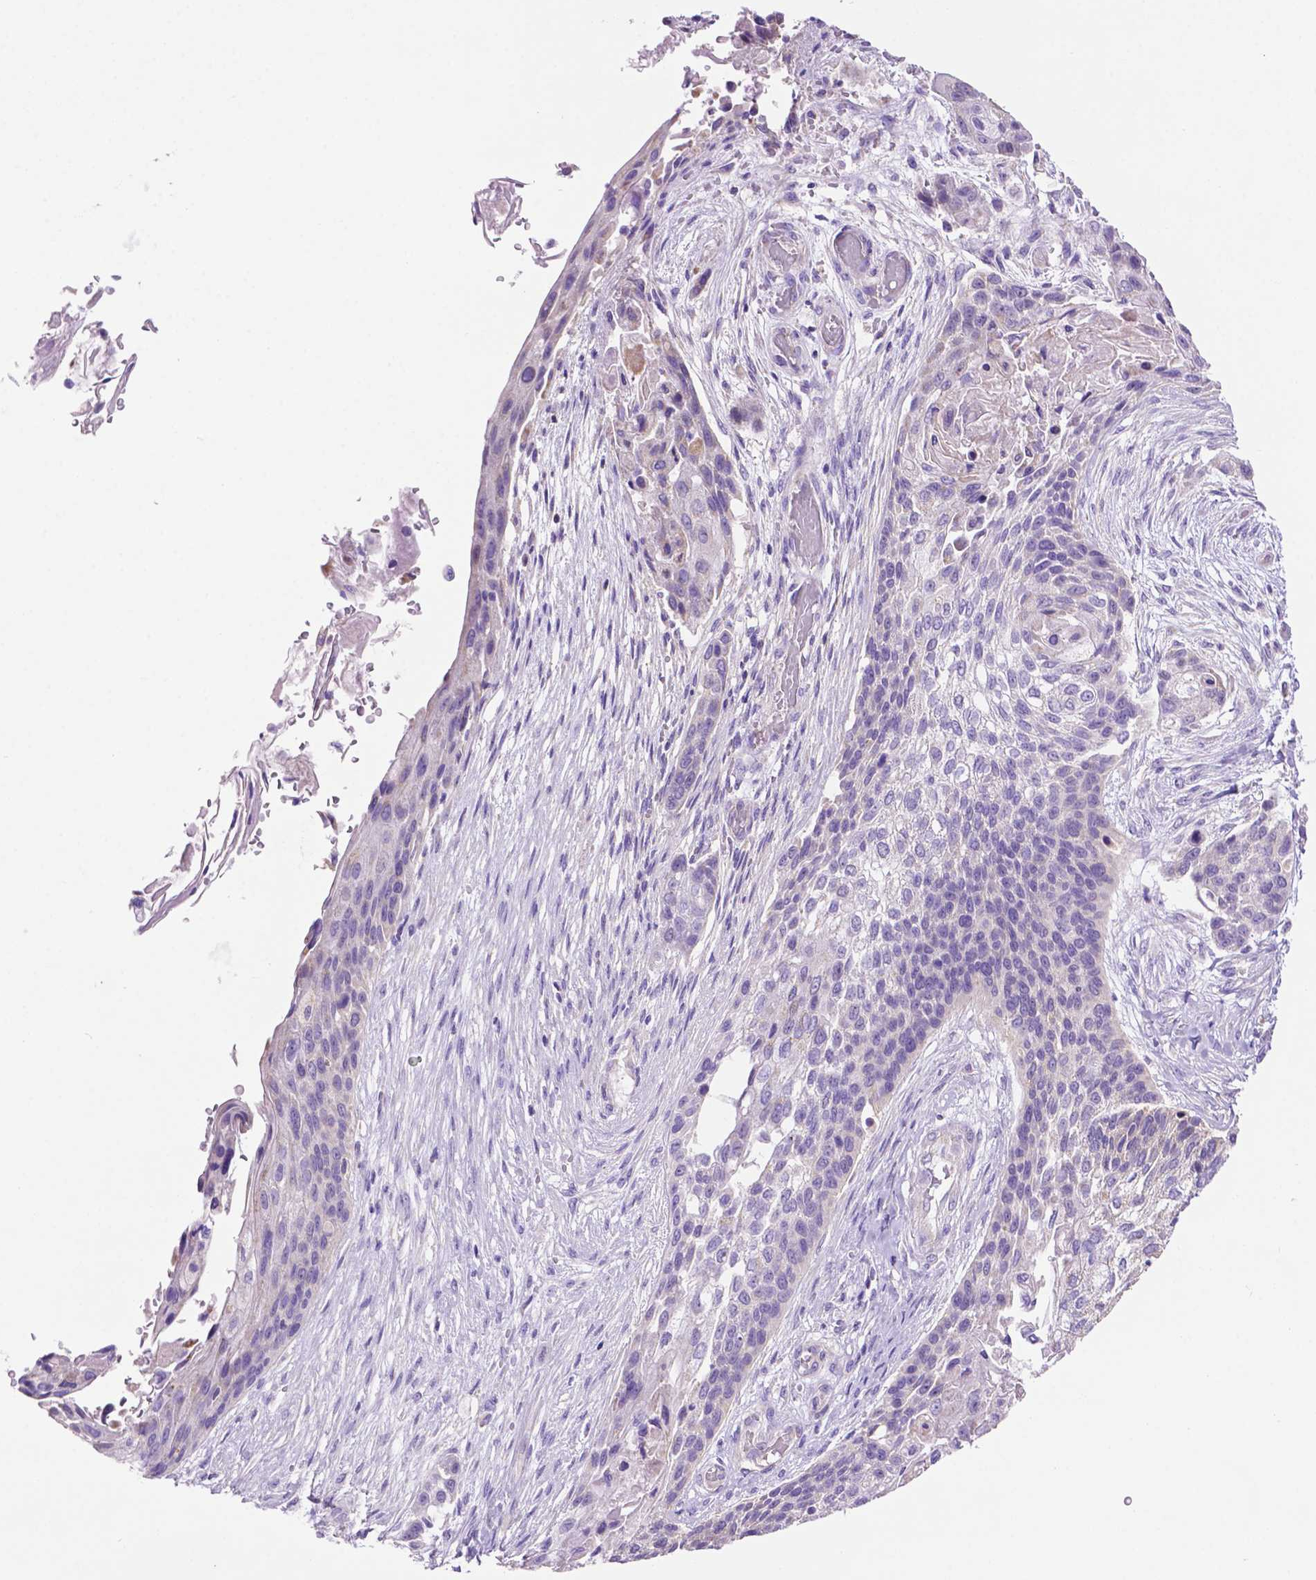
{"staining": {"intensity": "negative", "quantity": "none", "location": "none"}, "tissue": "lung cancer", "cell_type": "Tumor cells", "image_type": "cancer", "snomed": [{"axis": "morphology", "description": "Squamous cell carcinoma, NOS"}, {"axis": "topography", "description": "Lung"}], "caption": "Tumor cells are negative for protein expression in human lung cancer.", "gene": "PHYHIP", "patient": {"sex": "male", "age": 69}}